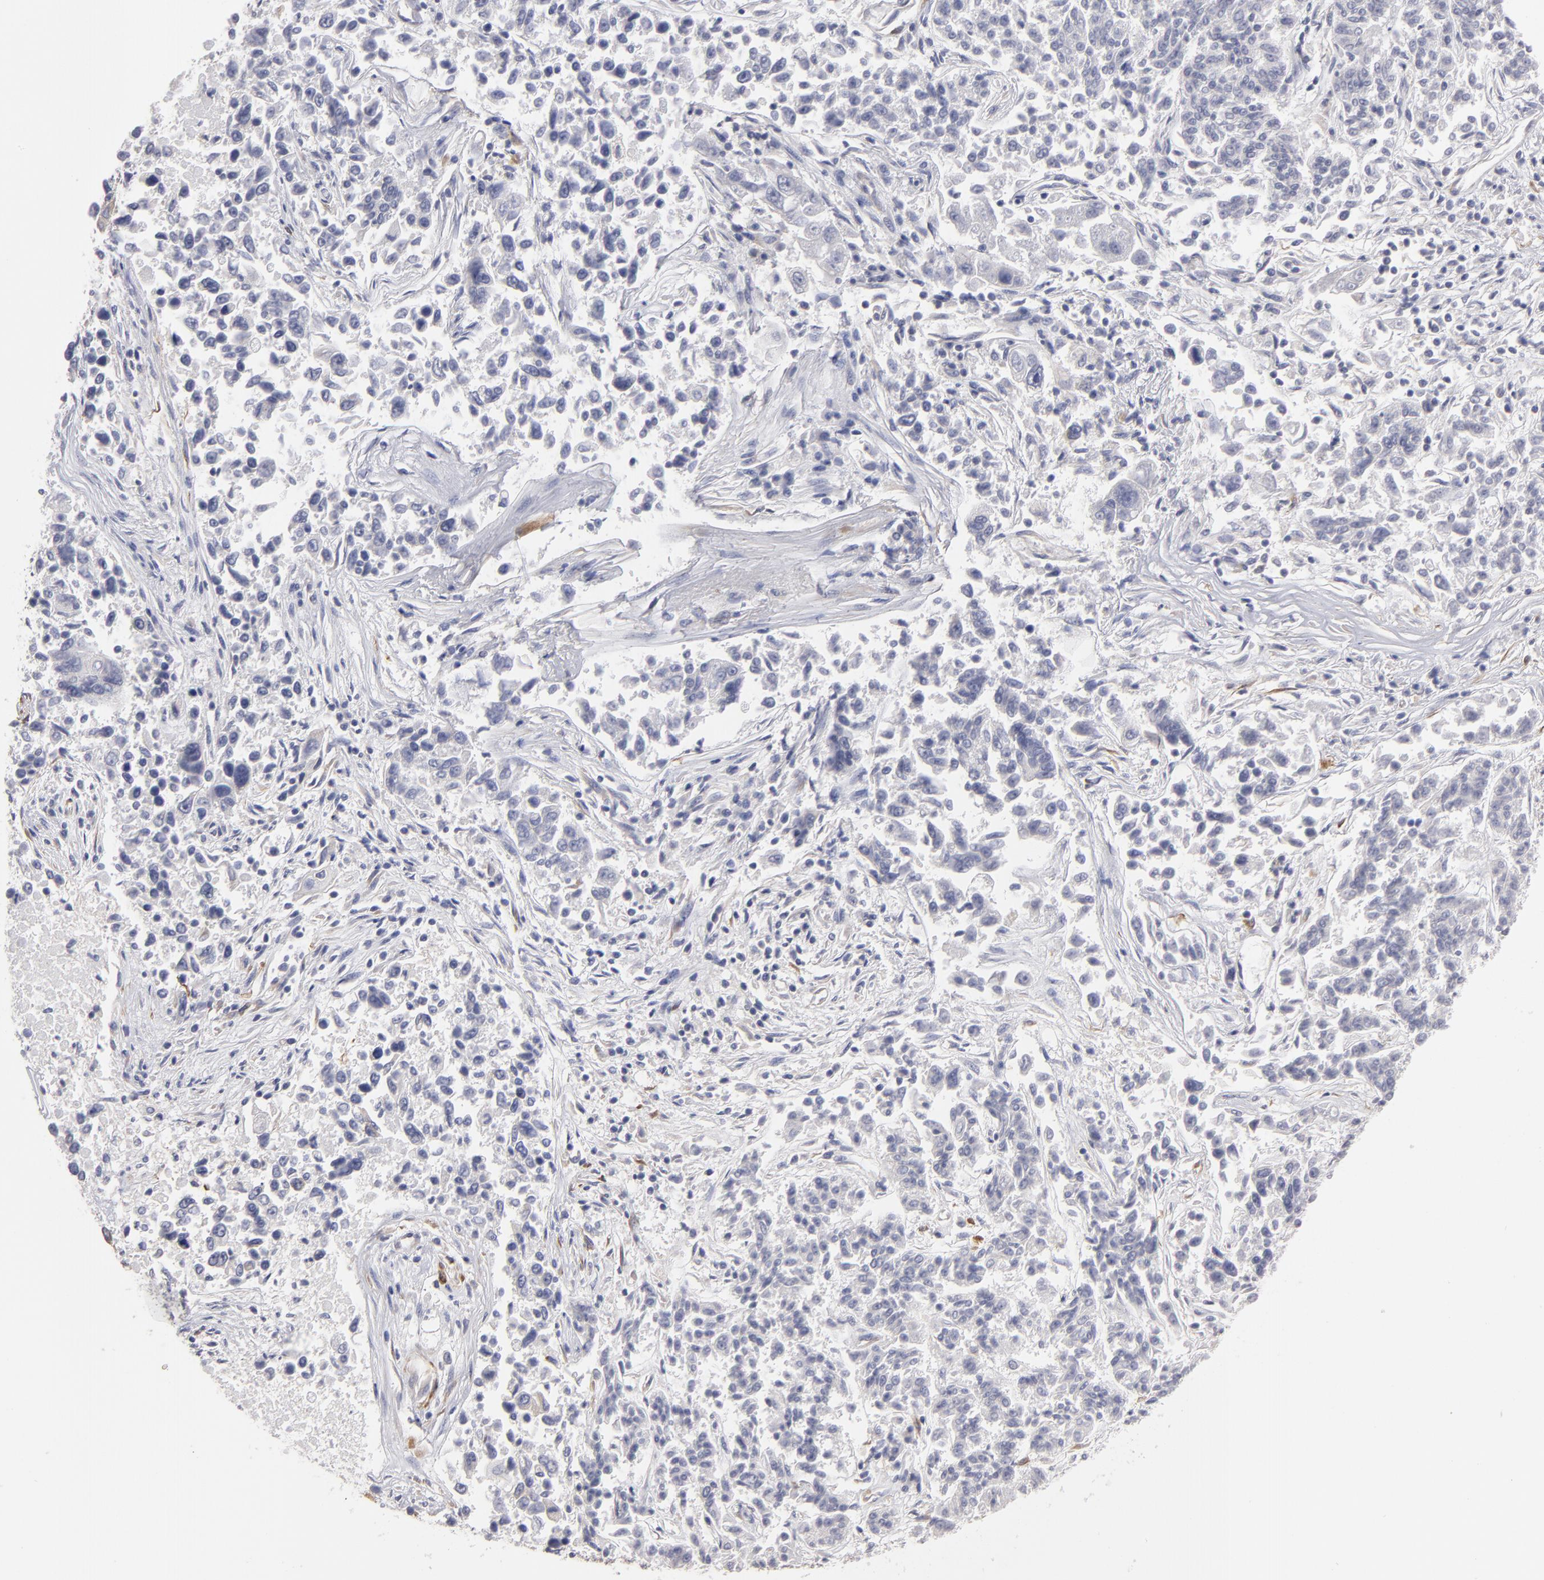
{"staining": {"intensity": "weak", "quantity": "<25%", "location": "cytoplasmic/membranous"}, "tissue": "lung cancer", "cell_type": "Tumor cells", "image_type": "cancer", "snomed": [{"axis": "morphology", "description": "Adenocarcinoma, NOS"}, {"axis": "topography", "description": "Lung"}], "caption": "Immunohistochemical staining of adenocarcinoma (lung) reveals no significant expression in tumor cells. (Immunohistochemistry, brightfield microscopy, high magnification).", "gene": "SLMAP", "patient": {"sex": "male", "age": 84}}